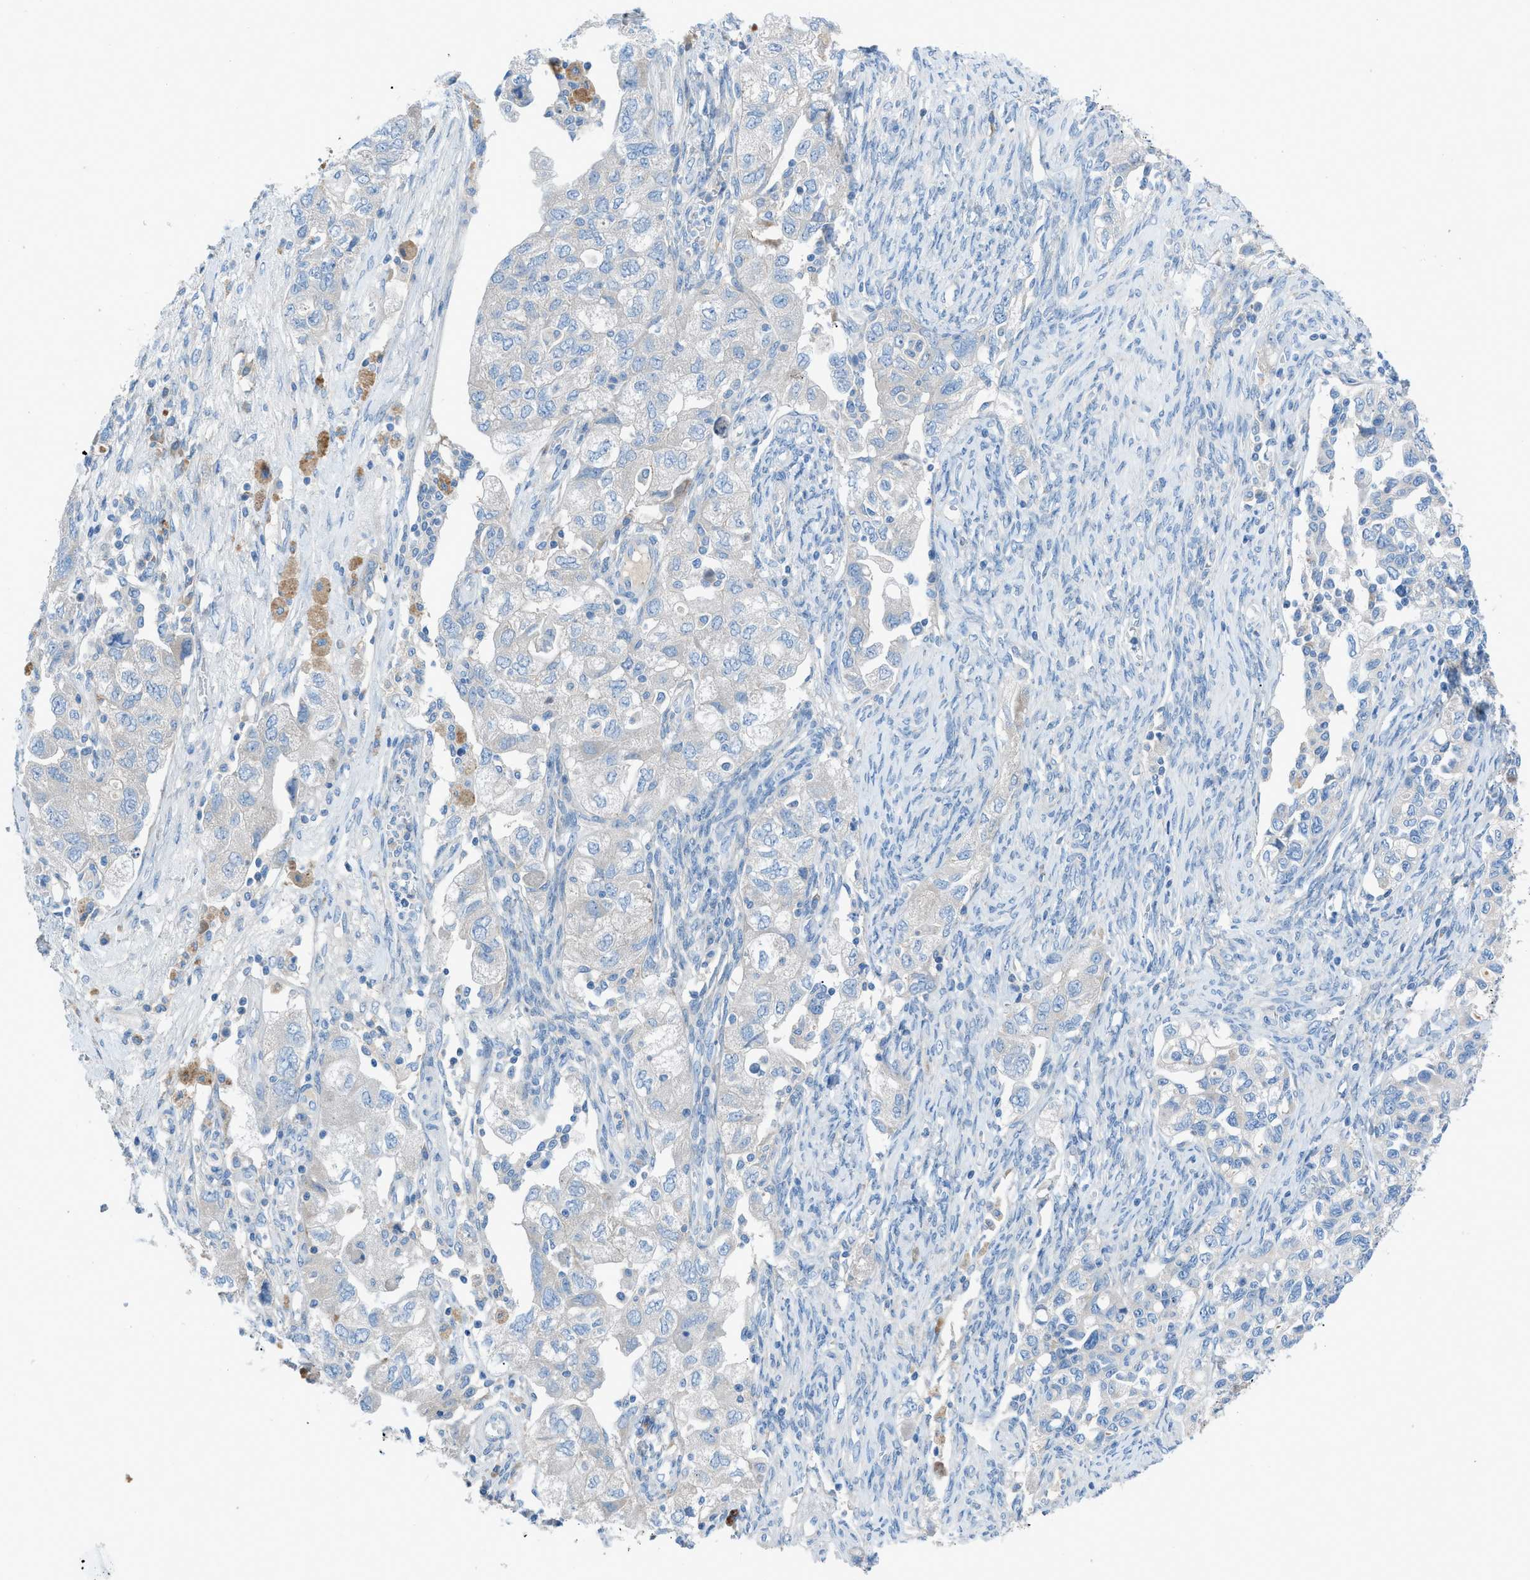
{"staining": {"intensity": "negative", "quantity": "none", "location": "none"}, "tissue": "ovarian cancer", "cell_type": "Tumor cells", "image_type": "cancer", "snomed": [{"axis": "morphology", "description": "Carcinoma, NOS"}, {"axis": "morphology", "description": "Cystadenocarcinoma, serous, NOS"}, {"axis": "topography", "description": "Ovary"}], "caption": "High power microscopy photomicrograph of an IHC image of ovarian cancer, revealing no significant expression in tumor cells.", "gene": "C5AR2", "patient": {"sex": "female", "age": 69}}